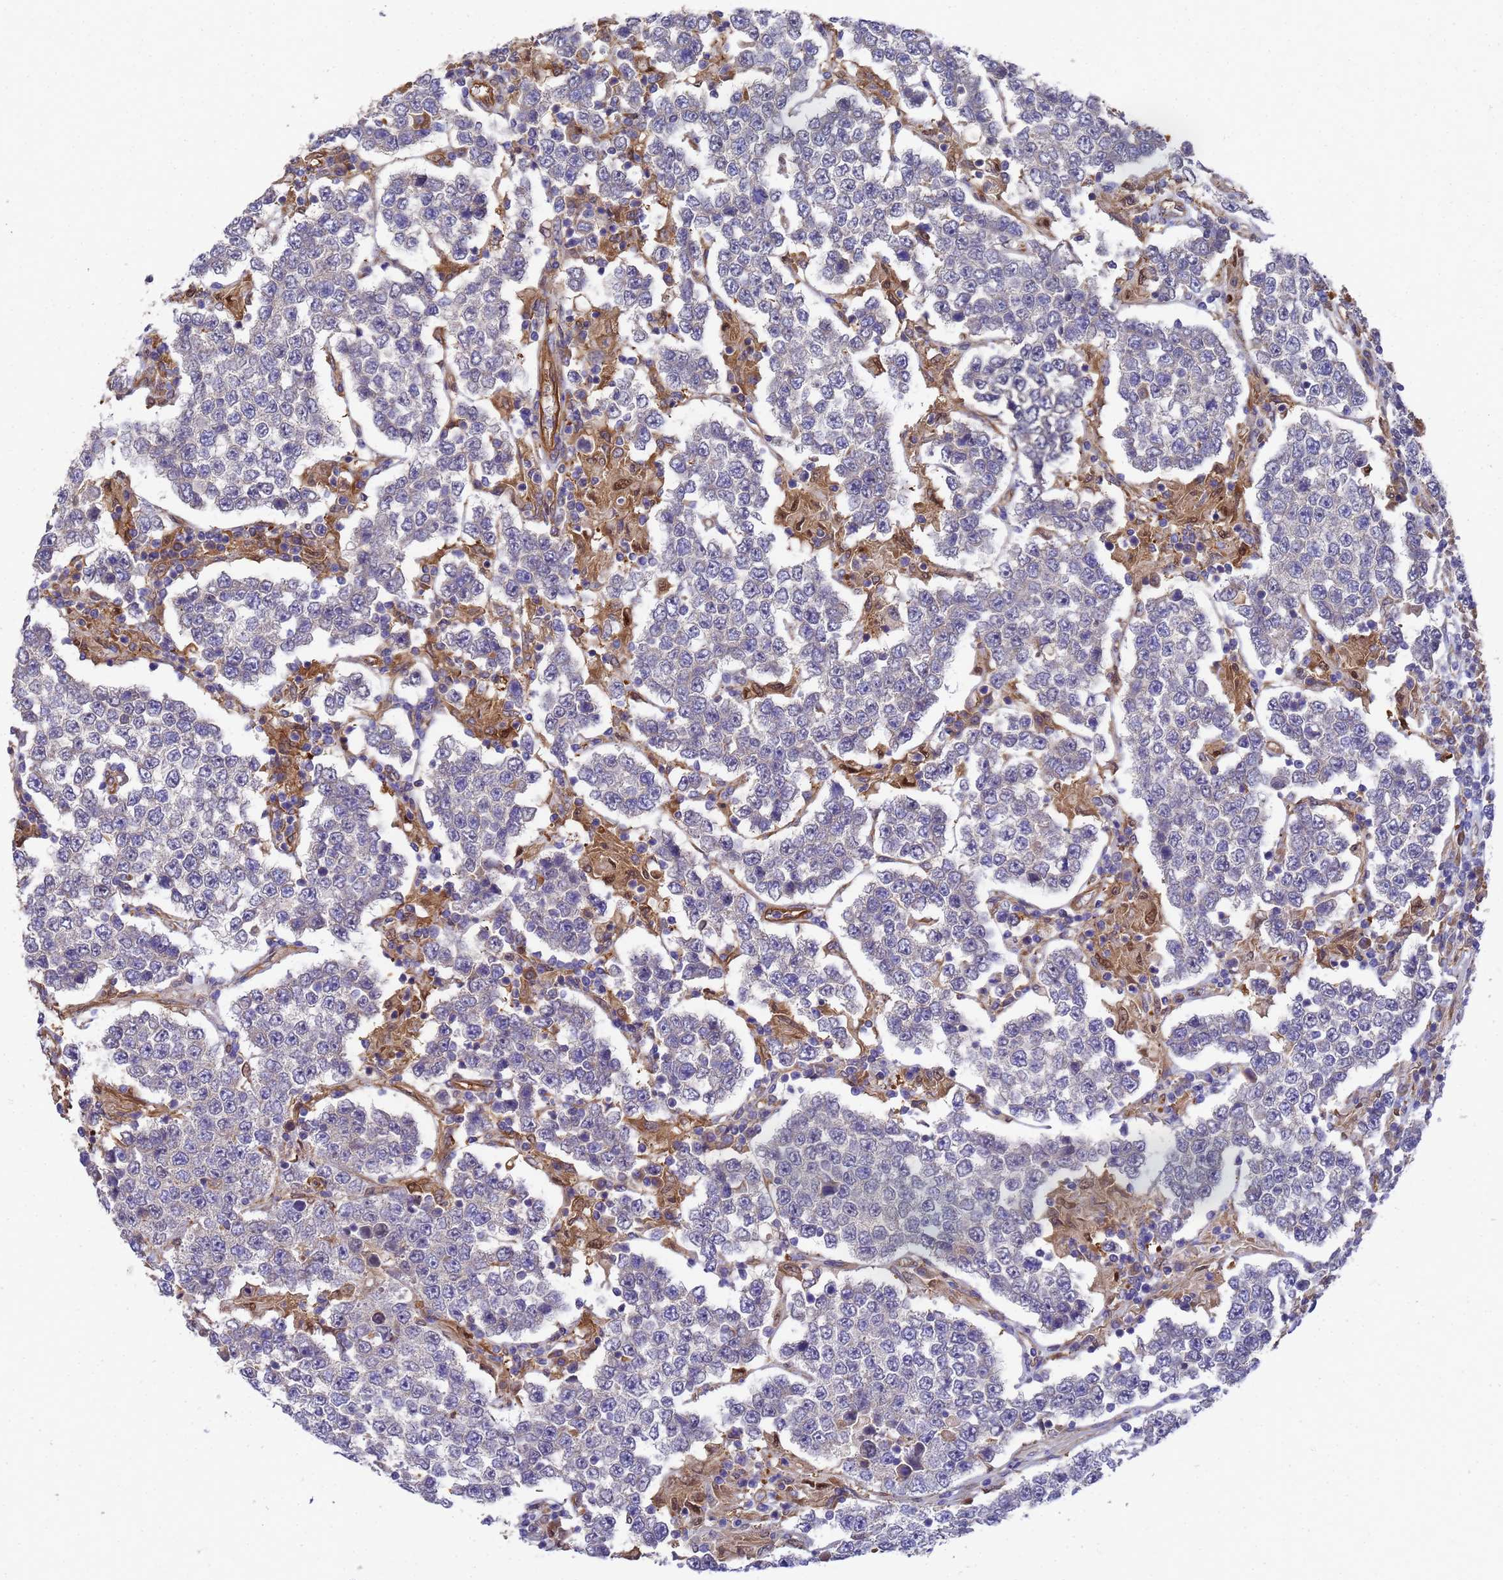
{"staining": {"intensity": "negative", "quantity": "none", "location": "none"}, "tissue": "testis cancer", "cell_type": "Tumor cells", "image_type": "cancer", "snomed": [{"axis": "morphology", "description": "Normal tissue, NOS"}, {"axis": "morphology", "description": "Urothelial carcinoma, High grade"}, {"axis": "morphology", "description": "Seminoma, NOS"}, {"axis": "morphology", "description": "Carcinoma, Embryonal, NOS"}, {"axis": "topography", "description": "Urinary bladder"}, {"axis": "topography", "description": "Testis"}], "caption": "This is an immunohistochemistry image of testis embryonal carcinoma. There is no expression in tumor cells.", "gene": "SLC35E2B", "patient": {"sex": "male", "age": 41}}